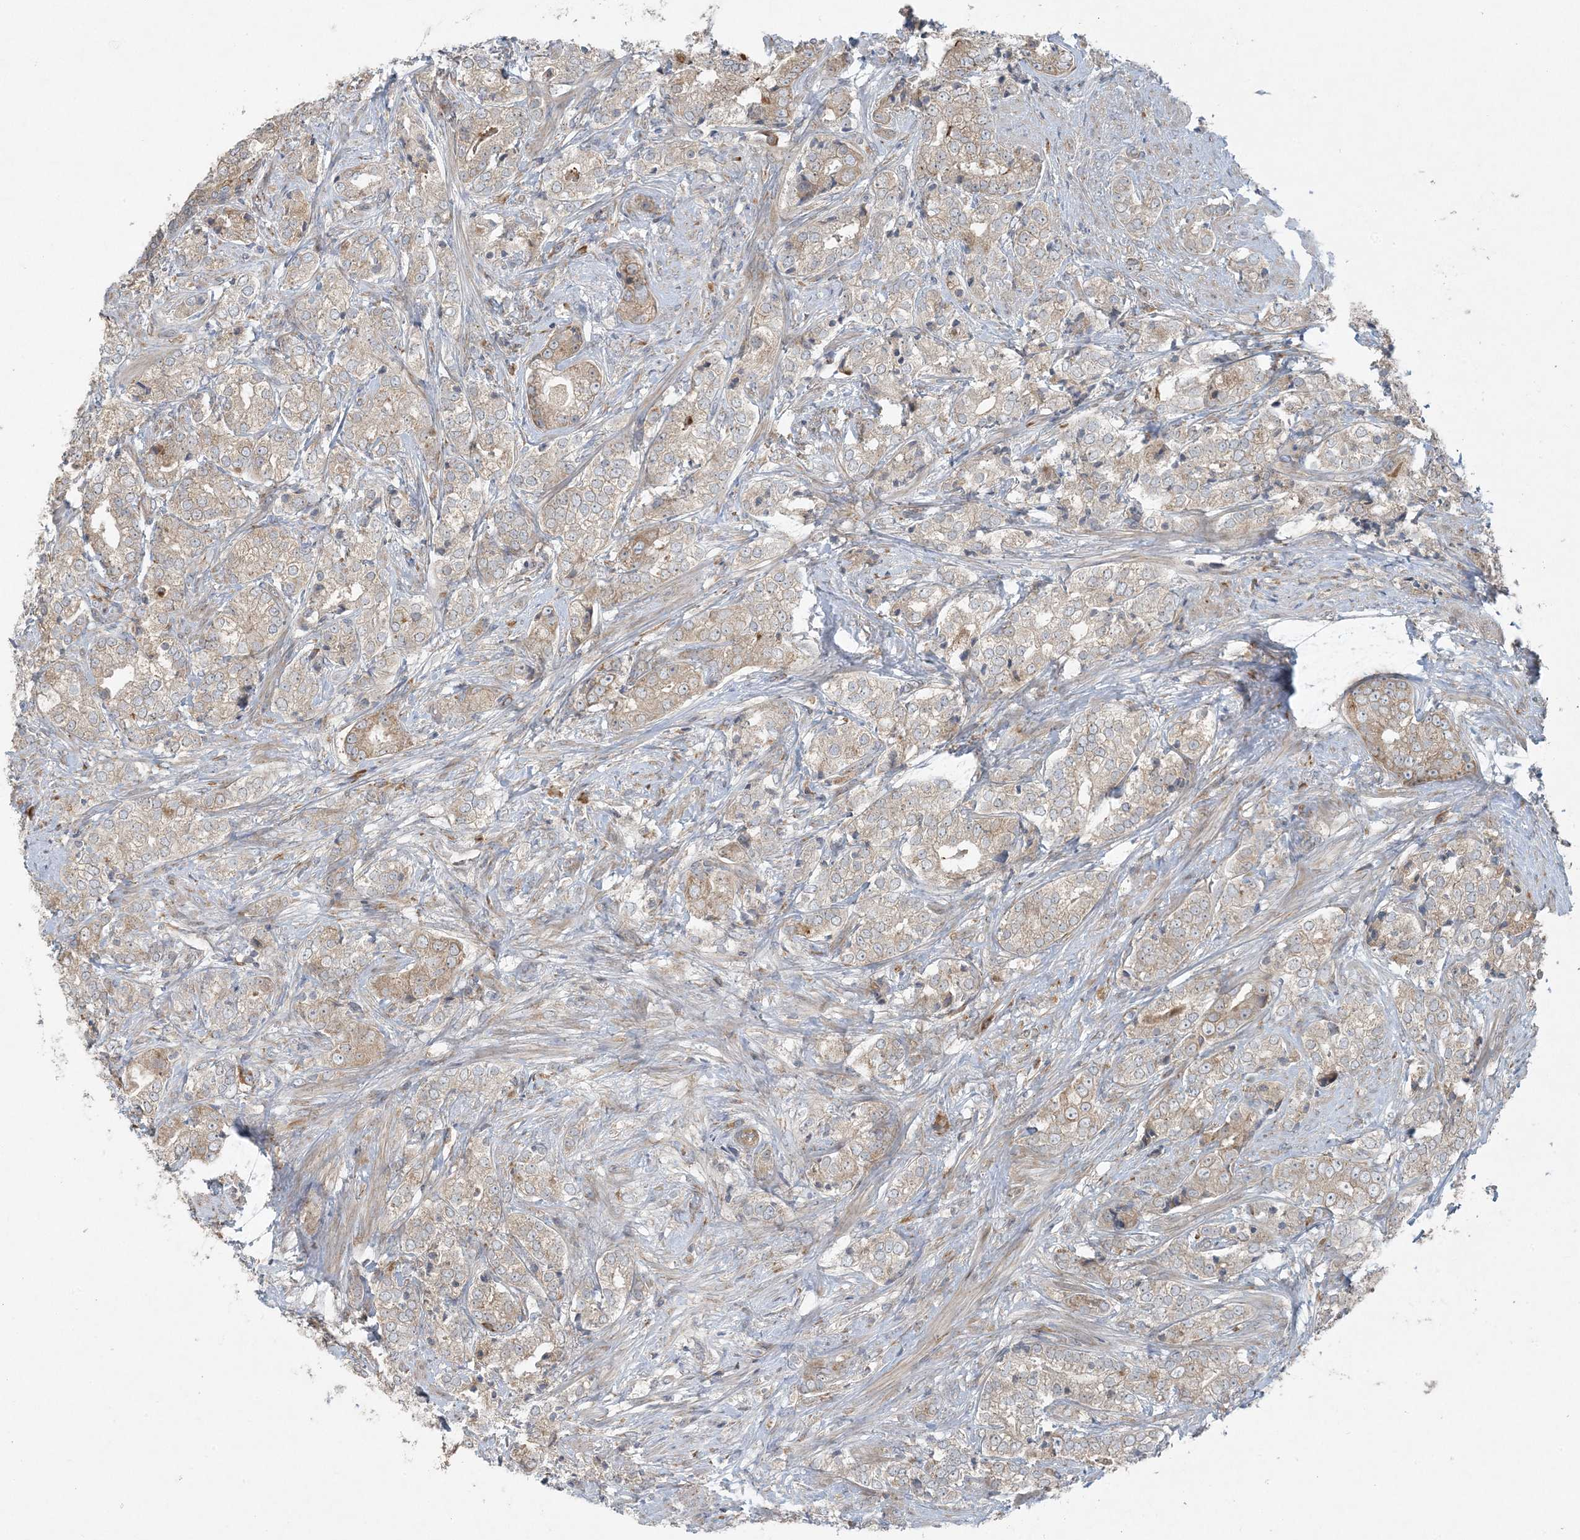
{"staining": {"intensity": "moderate", "quantity": ">75%", "location": "cytoplasmic/membranous"}, "tissue": "prostate cancer", "cell_type": "Tumor cells", "image_type": "cancer", "snomed": [{"axis": "morphology", "description": "Adenocarcinoma, High grade"}, {"axis": "topography", "description": "Prostate"}], "caption": "An image of prostate adenocarcinoma (high-grade) stained for a protein shows moderate cytoplasmic/membranous brown staining in tumor cells. (IHC, brightfield microscopy, high magnification).", "gene": "ZNF263", "patient": {"sex": "male", "age": 69}}